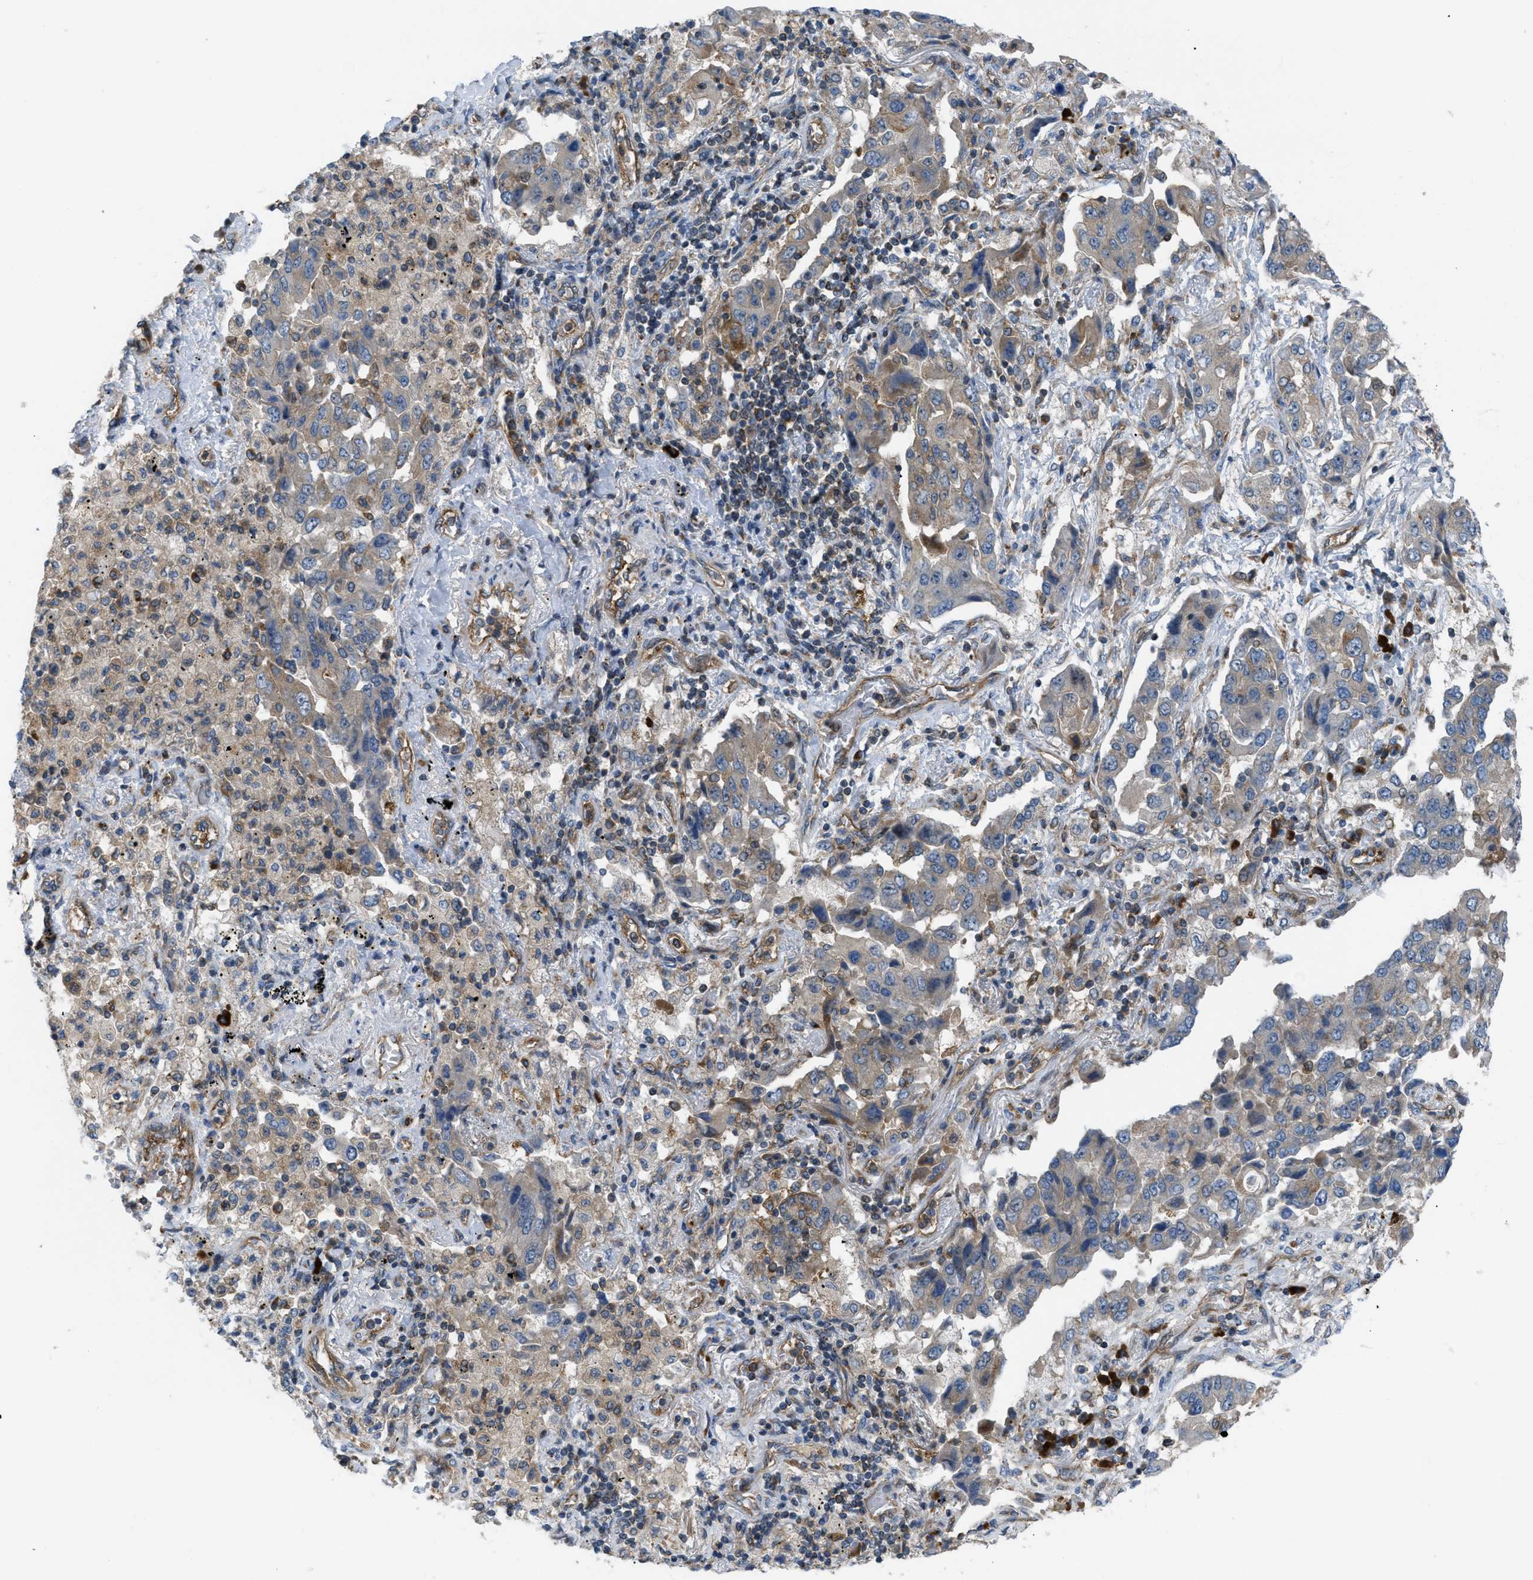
{"staining": {"intensity": "weak", "quantity": "25%-75%", "location": "cytoplasmic/membranous"}, "tissue": "lung cancer", "cell_type": "Tumor cells", "image_type": "cancer", "snomed": [{"axis": "morphology", "description": "Adenocarcinoma, NOS"}, {"axis": "topography", "description": "Lung"}], "caption": "A high-resolution micrograph shows IHC staining of lung cancer, which displays weak cytoplasmic/membranous expression in approximately 25%-75% of tumor cells.", "gene": "ATP2A3", "patient": {"sex": "female", "age": 65}}